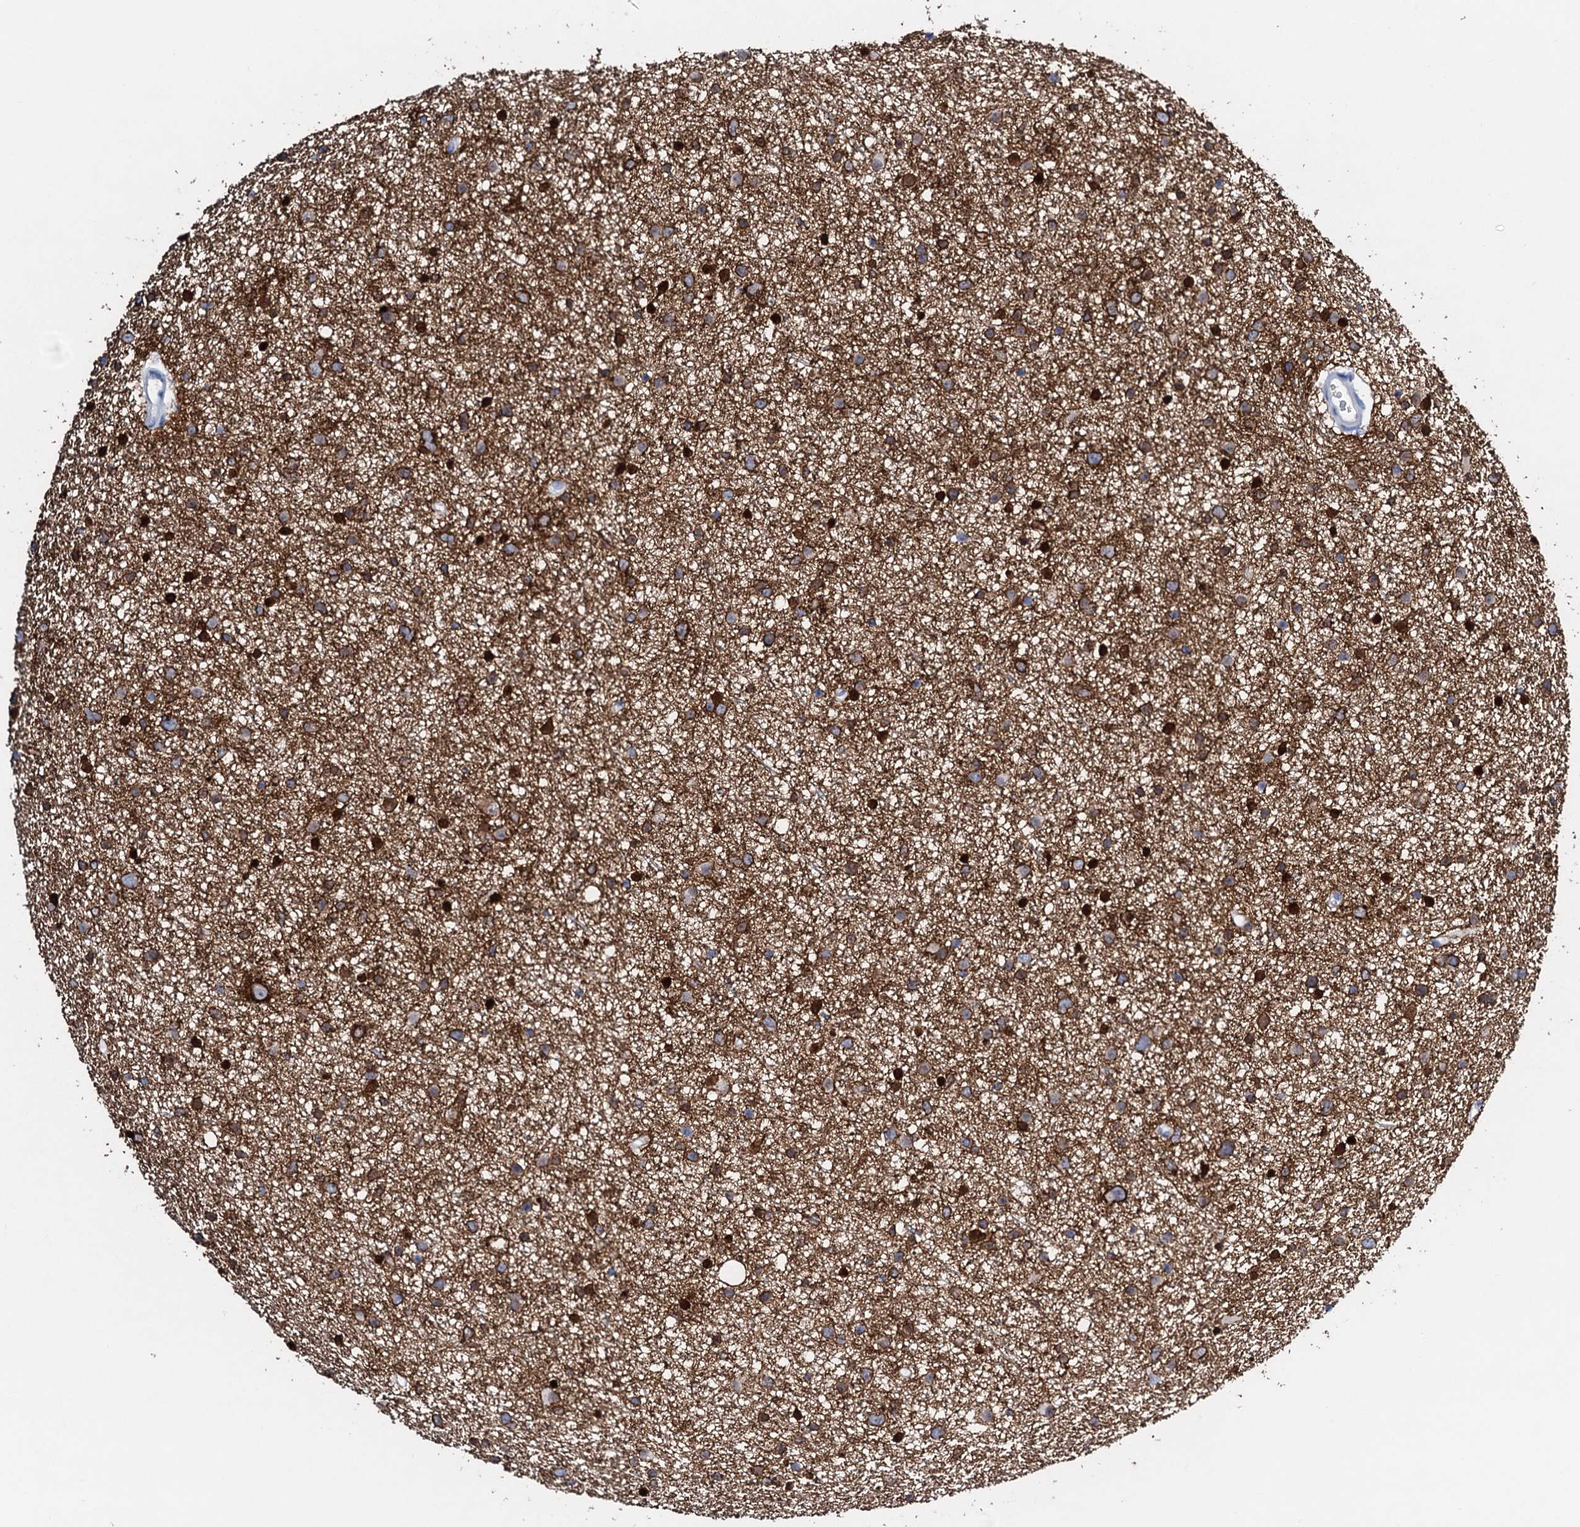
{"staining": {"intensity": "strong", "quantity": ">75%", "location": "cytoplasmic/membranous"}, "tissue": "glioma", "cell_type": "Tumor cells", "image_type": "cancer", "snomed": [{"axis": "morphology", "description": "Glioma, malignant, Low grade"}, {"axis": "topography", "description": "Cerebral cortex"}], "caption": "Immunohistochemical staining of glioma demonstrates high levels of strong cytoplasmic/membranous staining in about >75% of tumor cells.", "gene": "AMER2", "patient": {"sex": "female", "age": 39}}